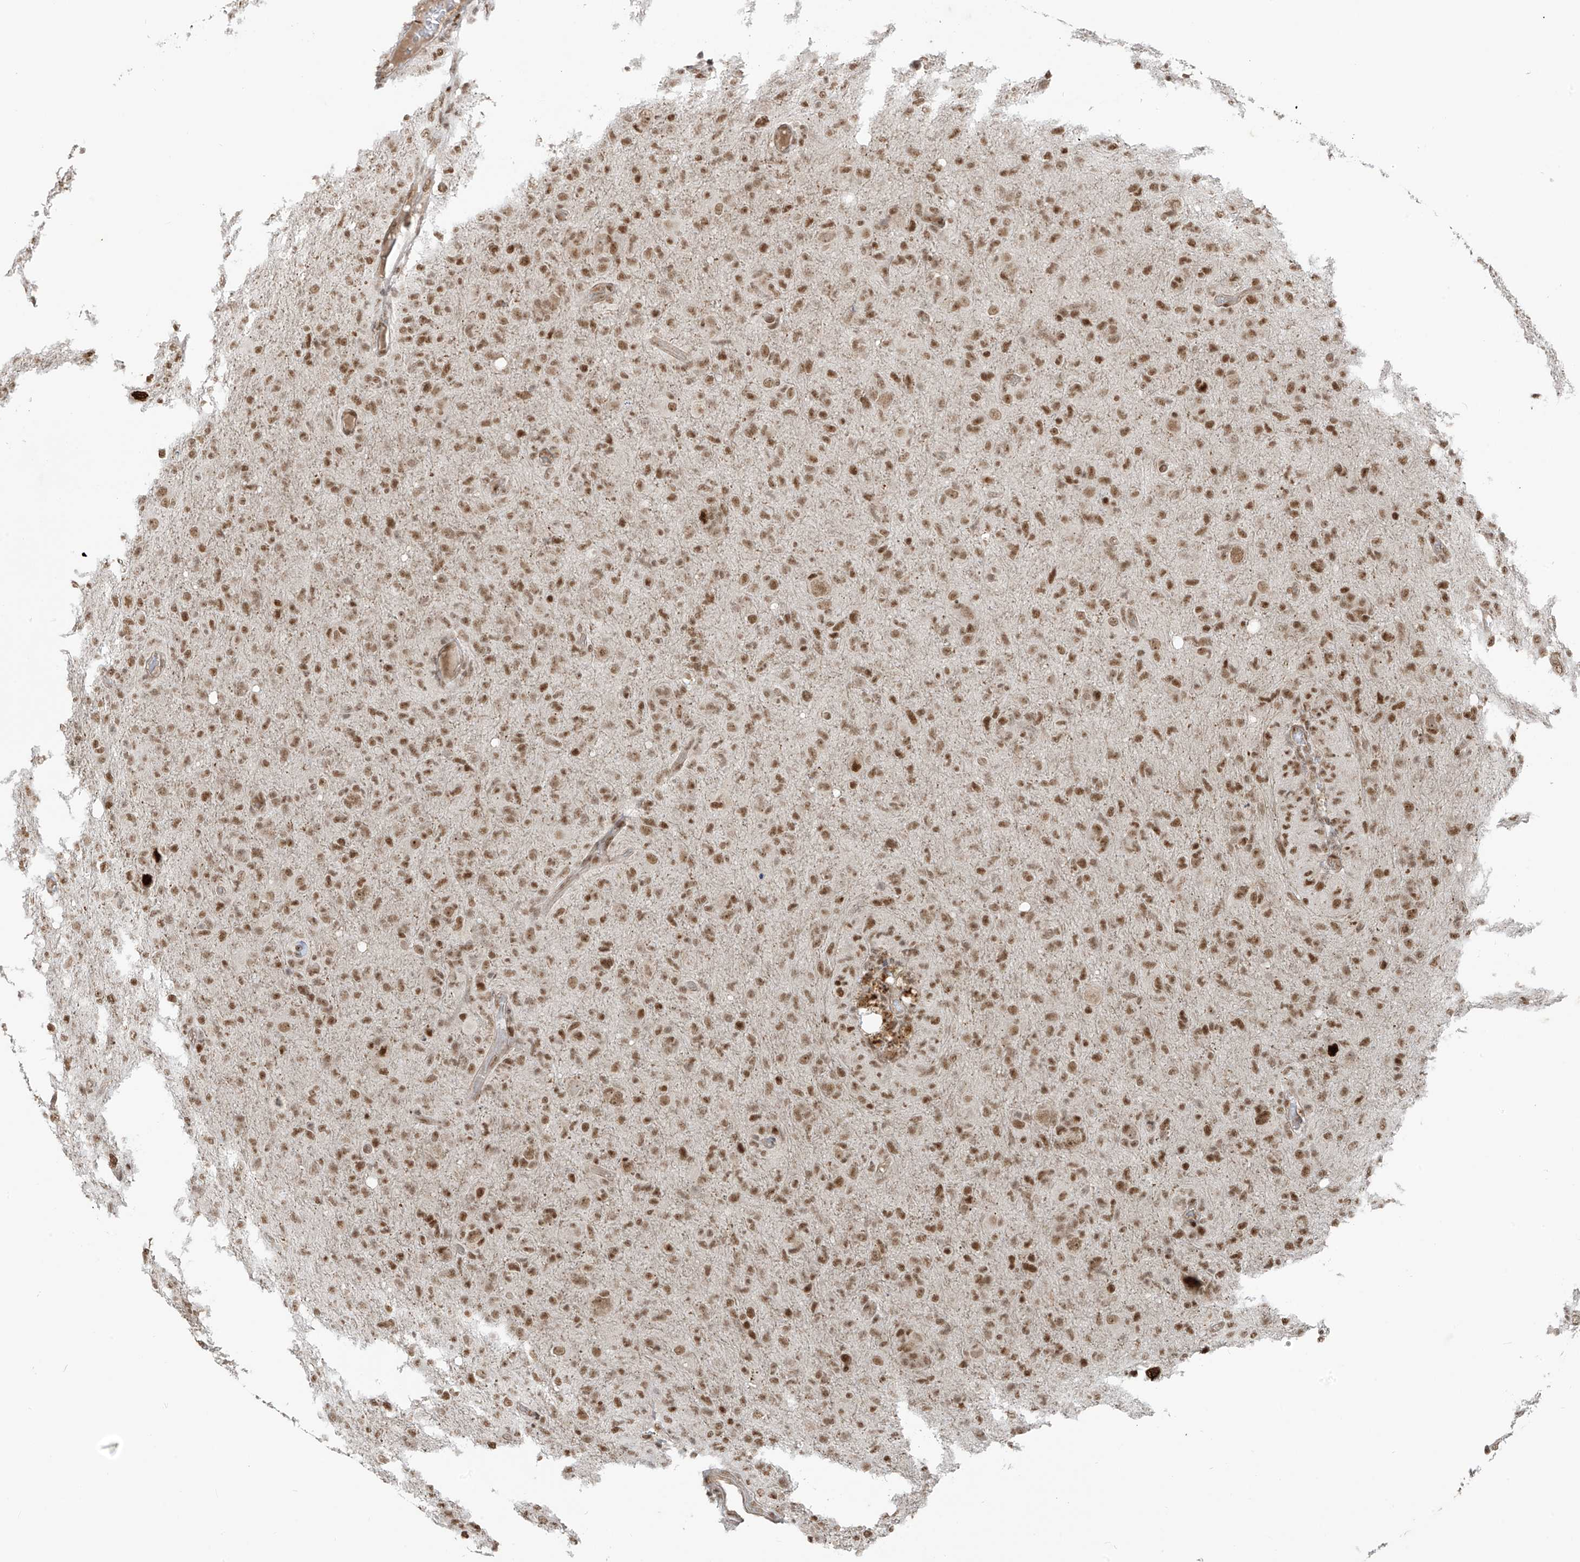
{"staining": {"intensity": "moderate", "quantity": ">75%", "location": "nuclear"}, "tissue": "glioma", "cell_type": "Tumor cells", "image_type": "cancer", "snomed": [{"axis": "morphology", "description": "Glioma, malignant, High grade"}, {"axis": "topography", "description": "Brain"}], "caption": "Protein staining reveals moderate nuclear positivity in approximately >75% of tumor cells in malignant glioma (high-grade).", "gene": "ARHGEF3", "patient": {"sex": "female", "age": 57}}